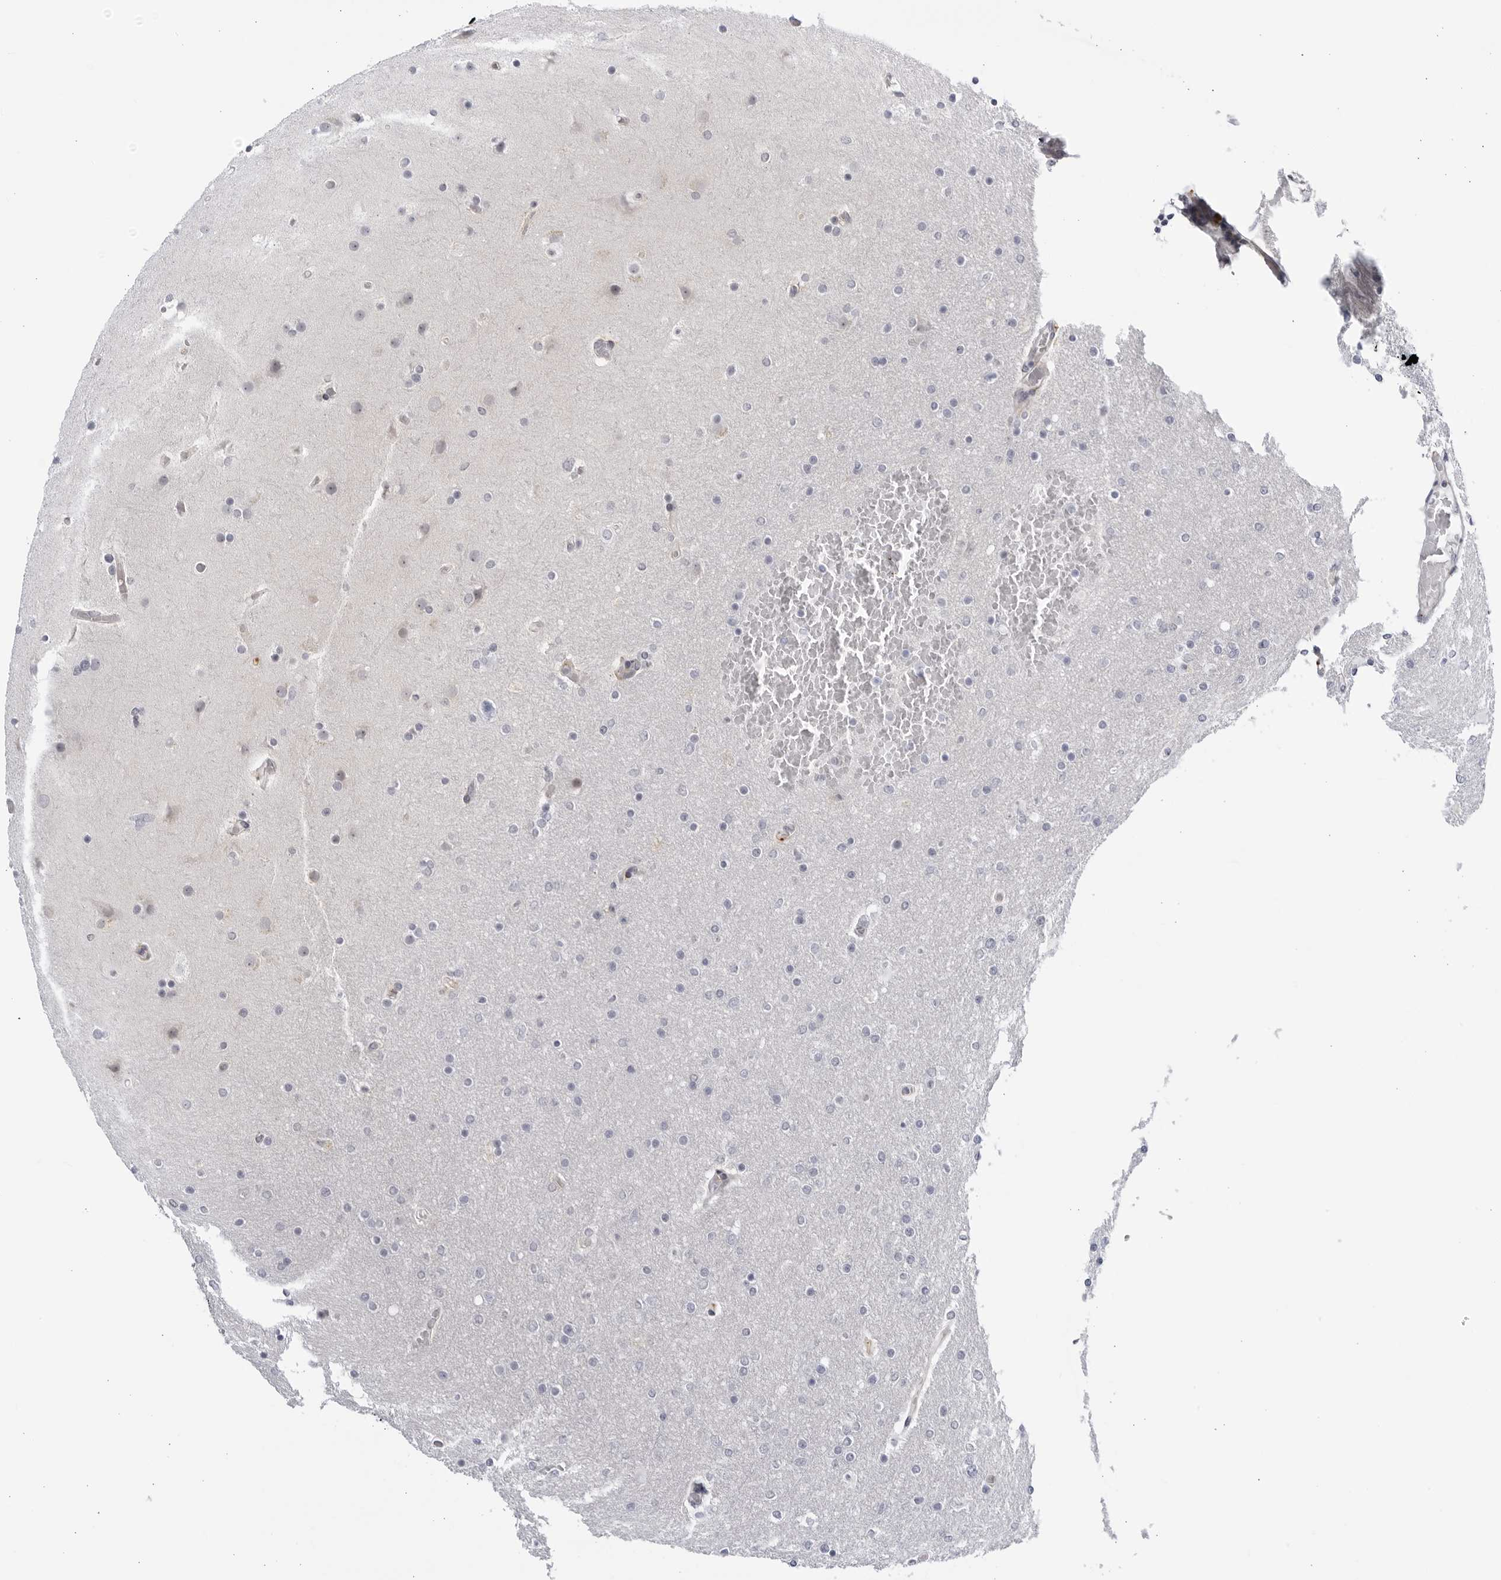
{"staining": {"intensity": "negative", "quantity": "none", "location": "none"}, "tissue": "glioma", "cell_type": "Tumor cells", "image_type": "cancer", "snomed": [{"axis": "morphology", "description": "Glioma, malignant, High grade"}, {"axis": "topography", "description": "Cerebral cortex"}], "caption": "Micrograph shows no protein expression in tumor cells of glioma tissue.", "gene": "CNBD1", "patient": {"sex": "female", "age": 36}}